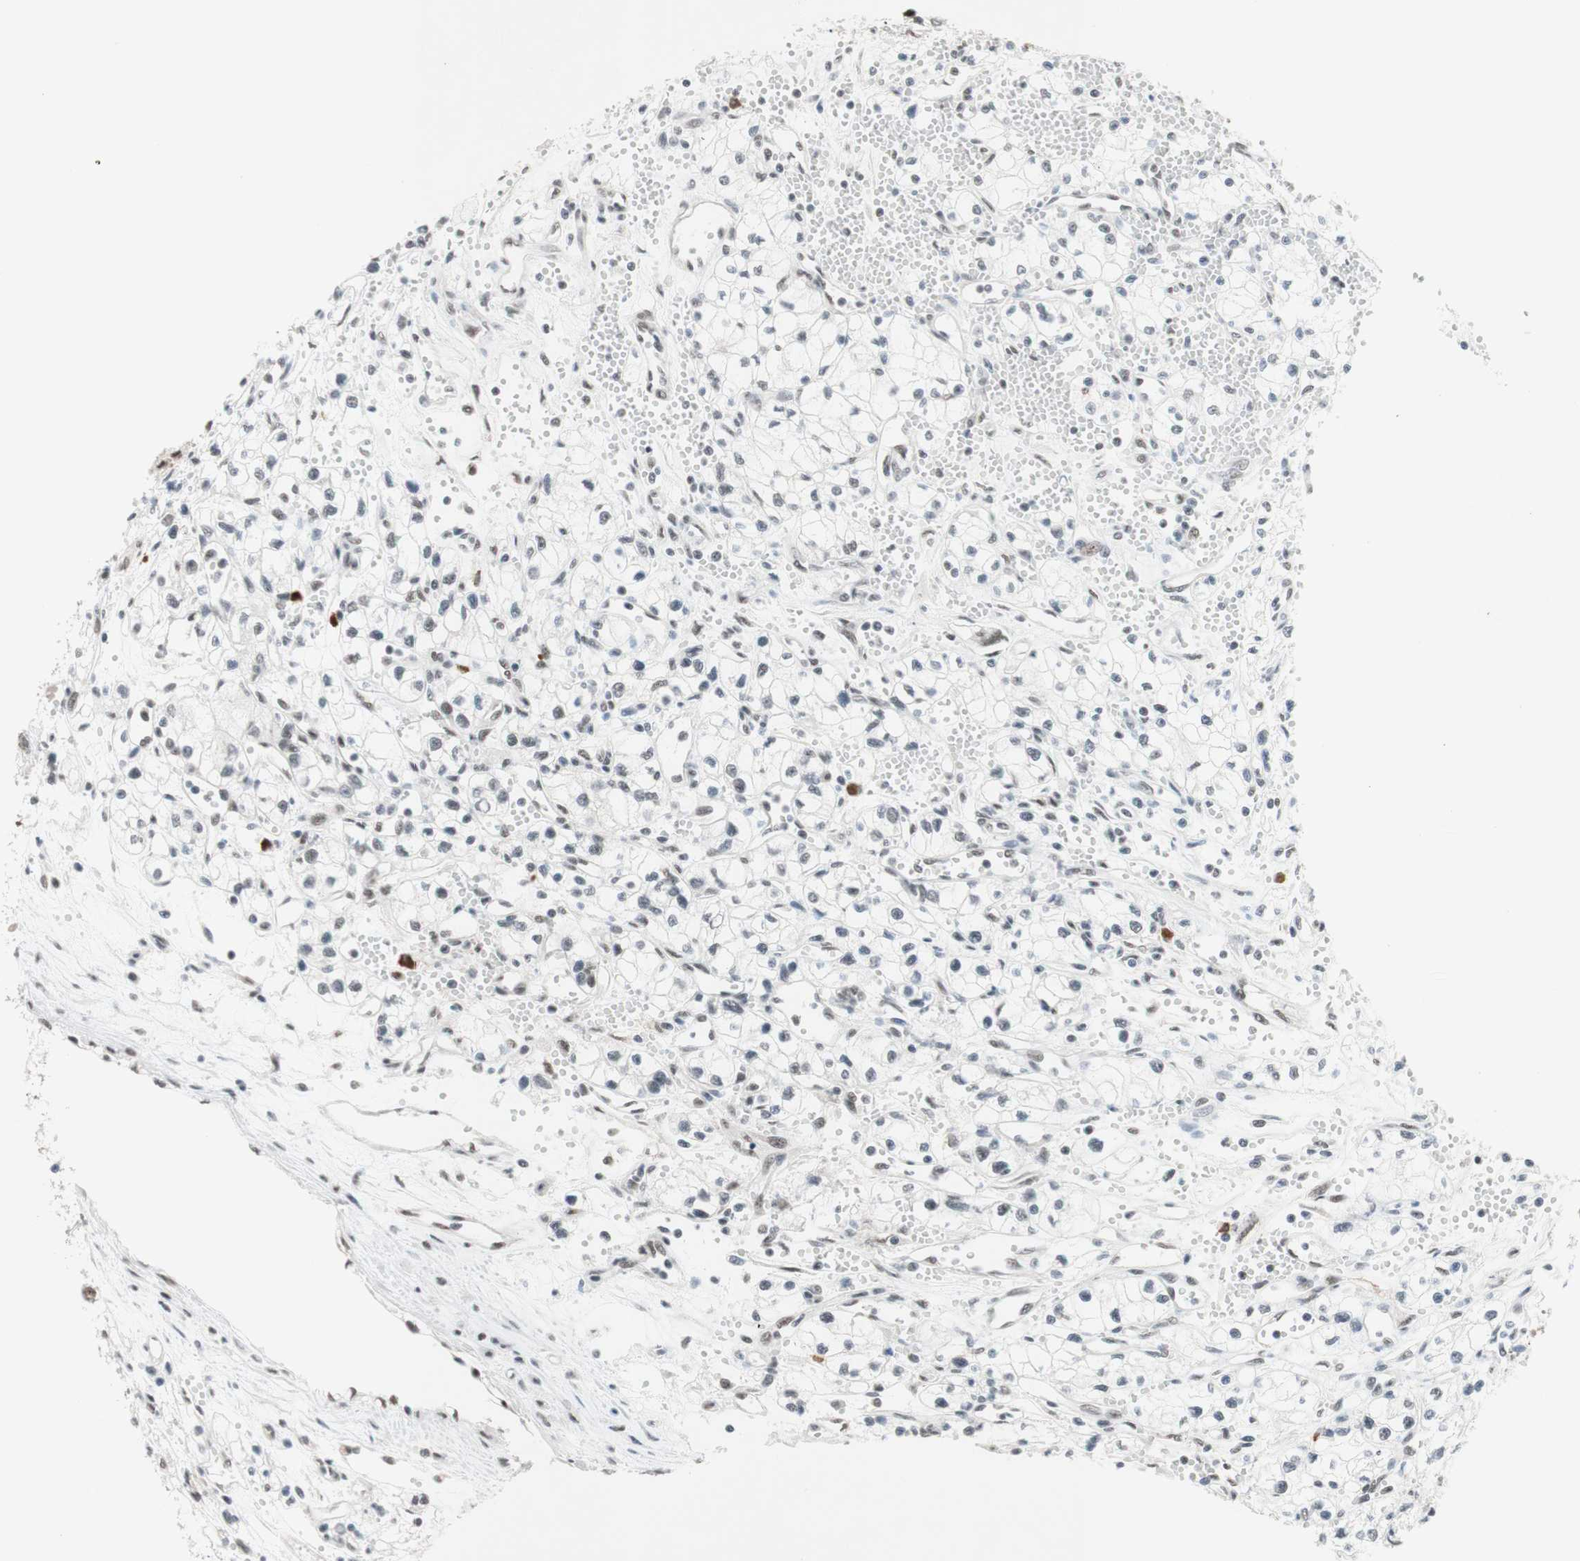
{"staining": {"intensity": "negative", "quantity": "none", "location": "none"}, "tissue": "renal cancer", "cell_type": "Tumor cells", "image_type": "cancer", "snomed": [{"axis": "morphology", "description": "Normal tissue, NOS"}, {"axis": "morphology", "description": "Adenocarcinoma, NOS"}, {"axis": "topography", "description": "Kidney"}], "caption": "The histopathology image shows no staining of tumor cells in adenocarcinoma (renal).", "gene": "PRPF19", "patient": {"sex": "male", "age": 59}}